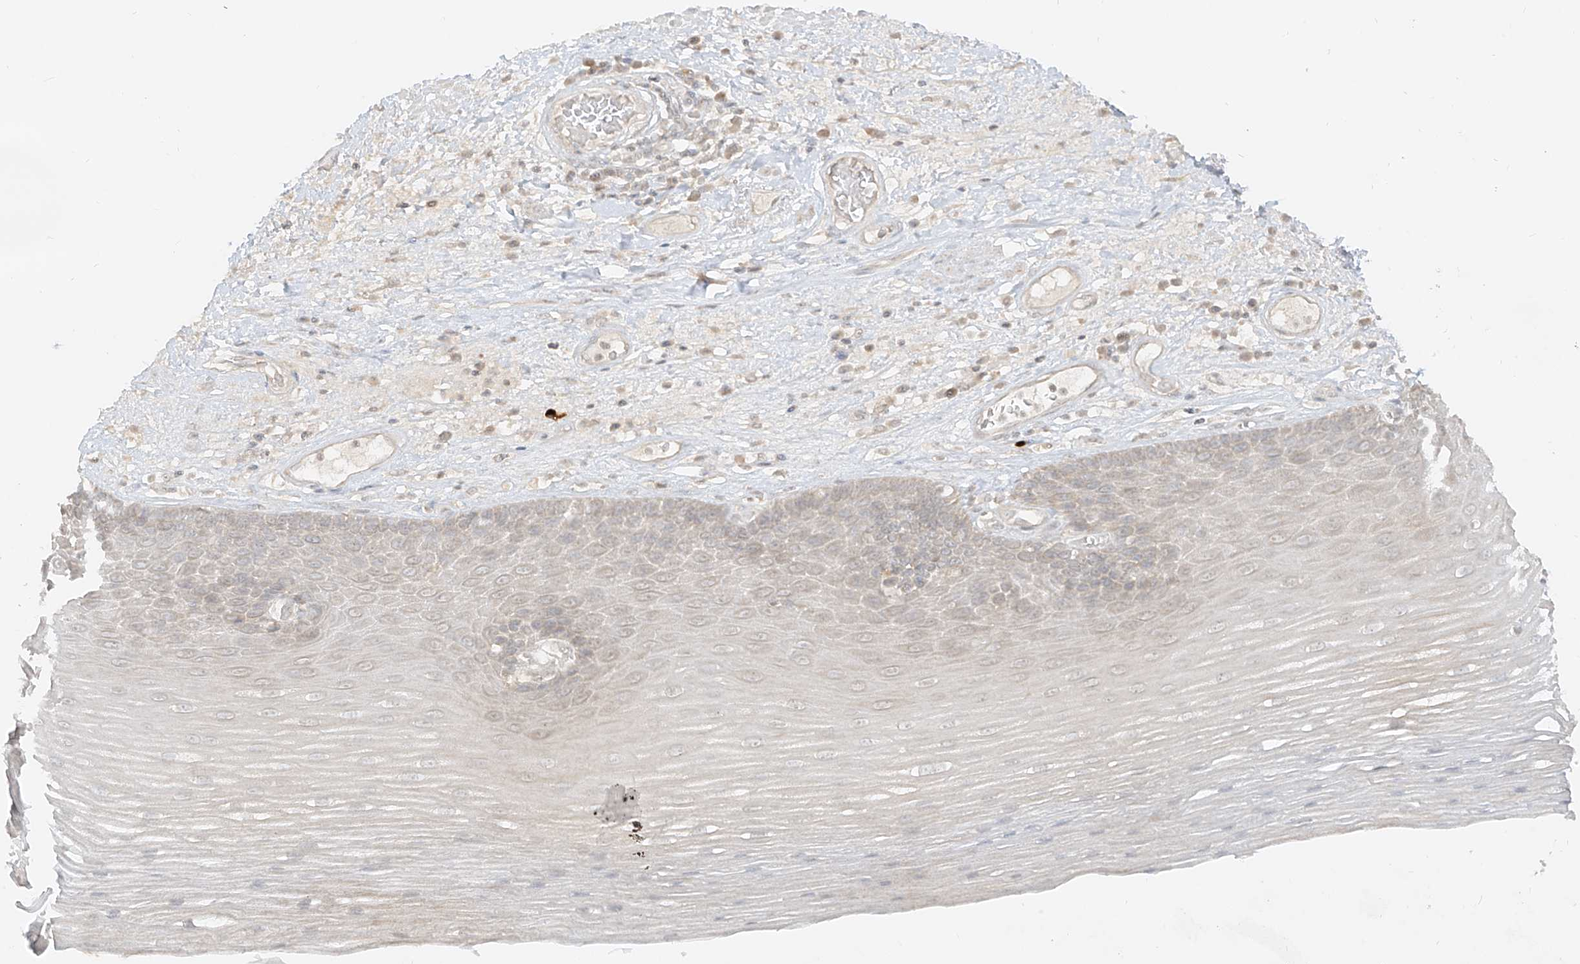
{"staining": {"intensity": "weak", "quantity": "<25%", "location": "cytoplasmic/membranous"}, "tissue": "esophagus", "cell_type": "Squamous epithelial cells", "image_type": "normal", "snomed": [{"axis": "morphology", "description": "Normal tissue, NOS"}, {"axis": "topography", "description": "Esophagus"}], "caption": "Immunohistochemical staining of normal human esophagus demonstrates no significant staining in squamous epithelial cells.", "gene": "LIPT1", "patient": {"sex": "male", "age": 62}}